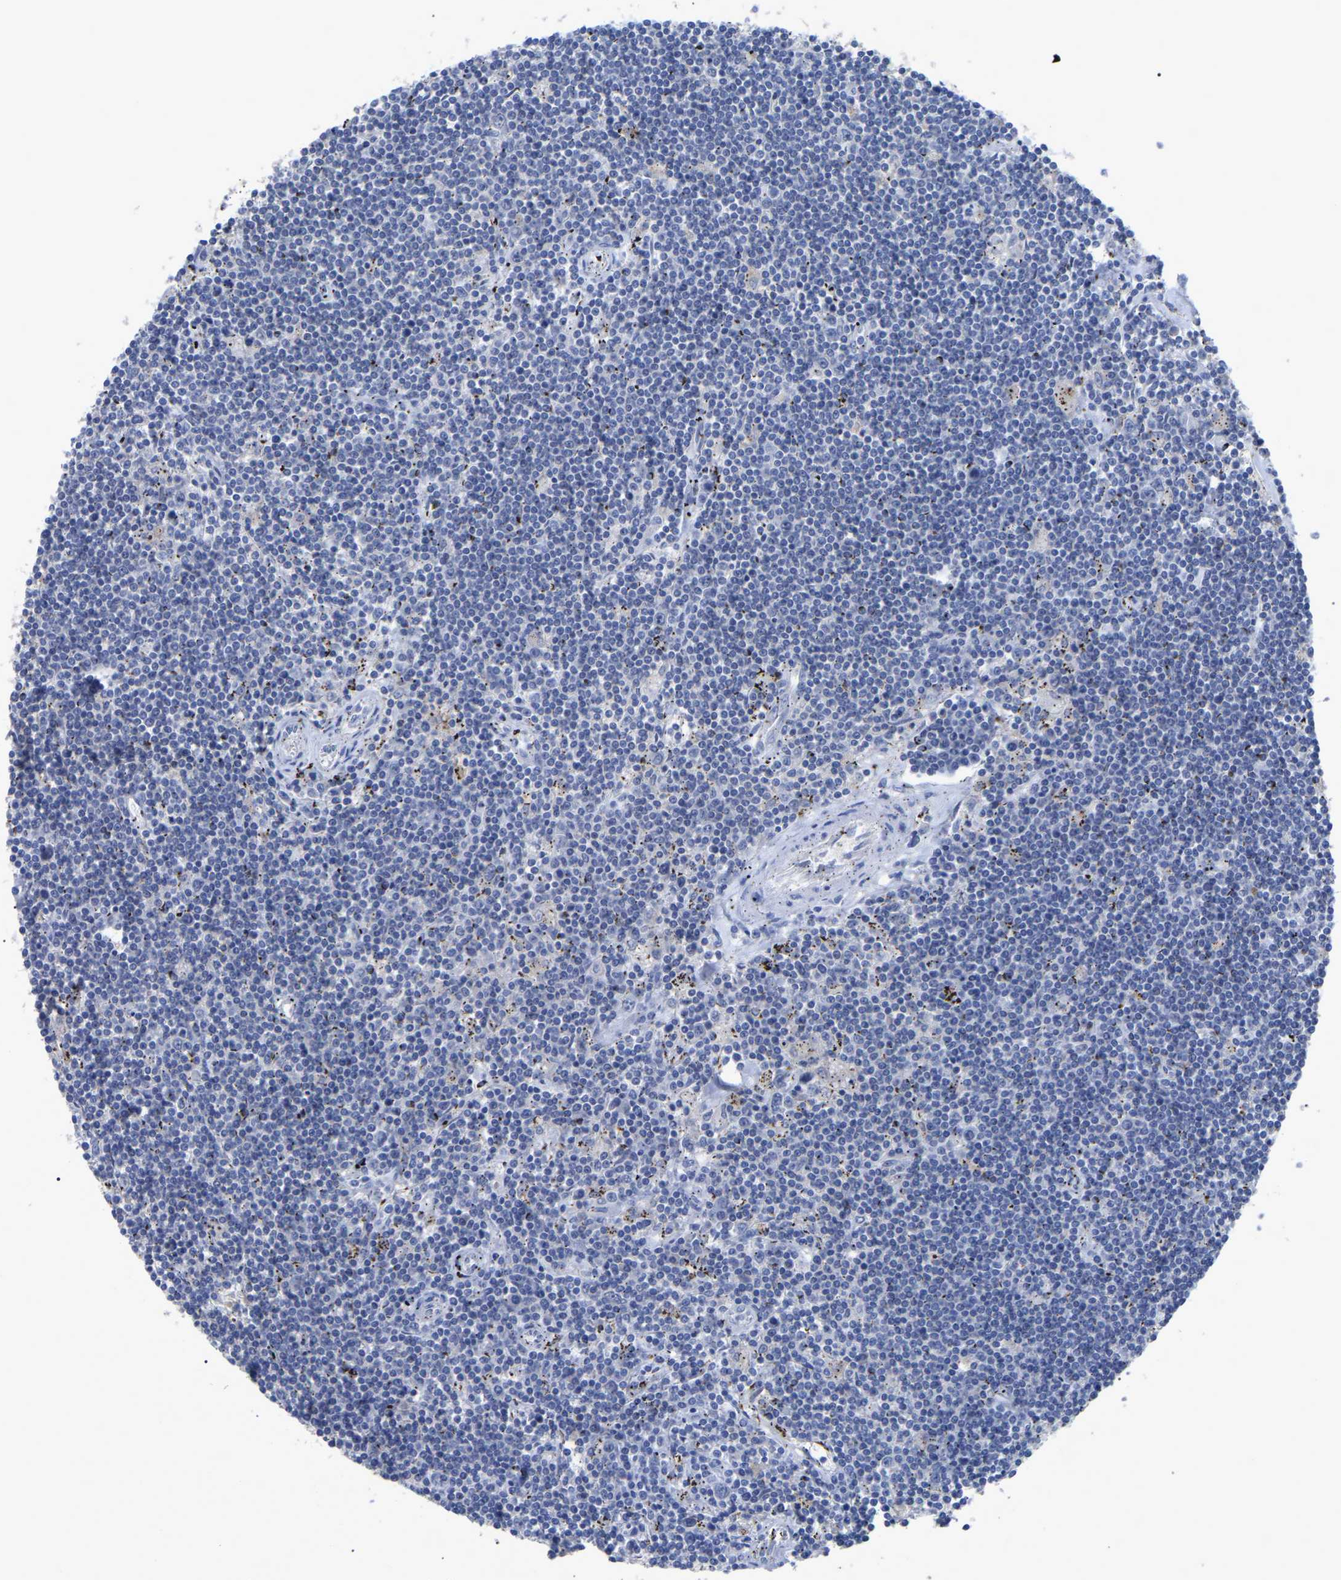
{"staining": {"intensity": "negative", "quantity": "none", "location": "none"}, "tissue": "lymphoma", "cell_type": "Tumor cells", "image_type": "cancer", "snomed": [{"axis": "morphology", "description": "Malignant lymphoma, non-Hodgkin's type, Low grade"}, {"axis": "topography", "description": "Spleen"}], "caption": "IHC of lymphoma displays no positivity in tumor cells. (Brightfield microscopy of DAB immunohistochemistry (IHC) at high magnification).", "gene": "SMPD2", "patient": {"sex": "male", "age": 76}}